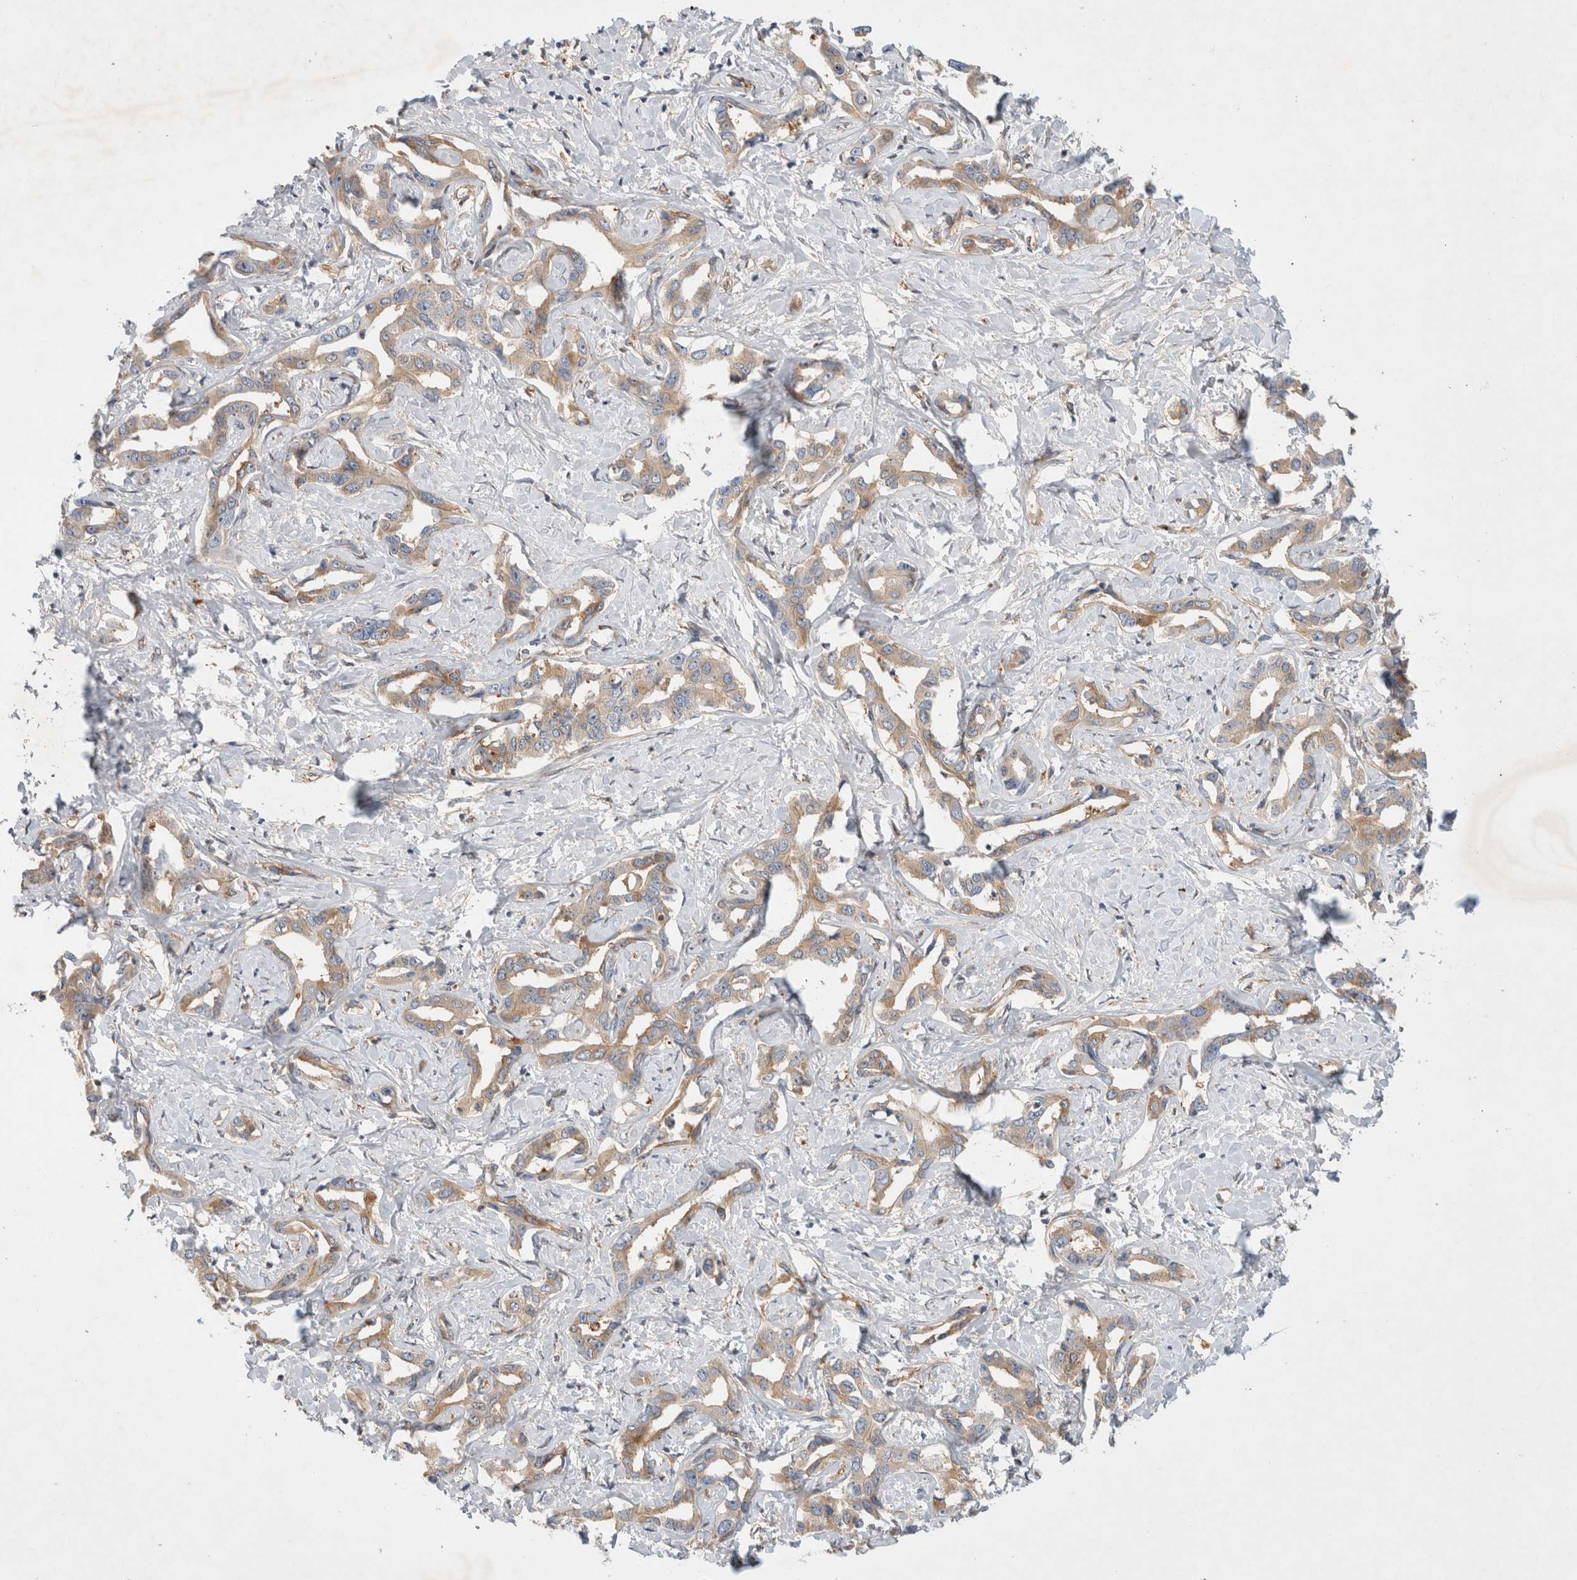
{"staining": {"intensity": "weak", "quantity": ">75%", "location": "cytoplasmic/membranous"}, "tissue": "liver cancer", "cell_type": "Tumor cells", "image_type": "cancer", "snomed": [{"axis": "morphology", "description": "Cholangiocarcinoma"}, {"axis": "topography", "description": "Liver"}], "caption": "Human liver cancer stained with a brown dye exhibits weak cytoplasmic/membranous positive staining in approximately >75% of tumor cells.", "gene": "GPR150", "patient": {"sex": "male", "age": 59}}